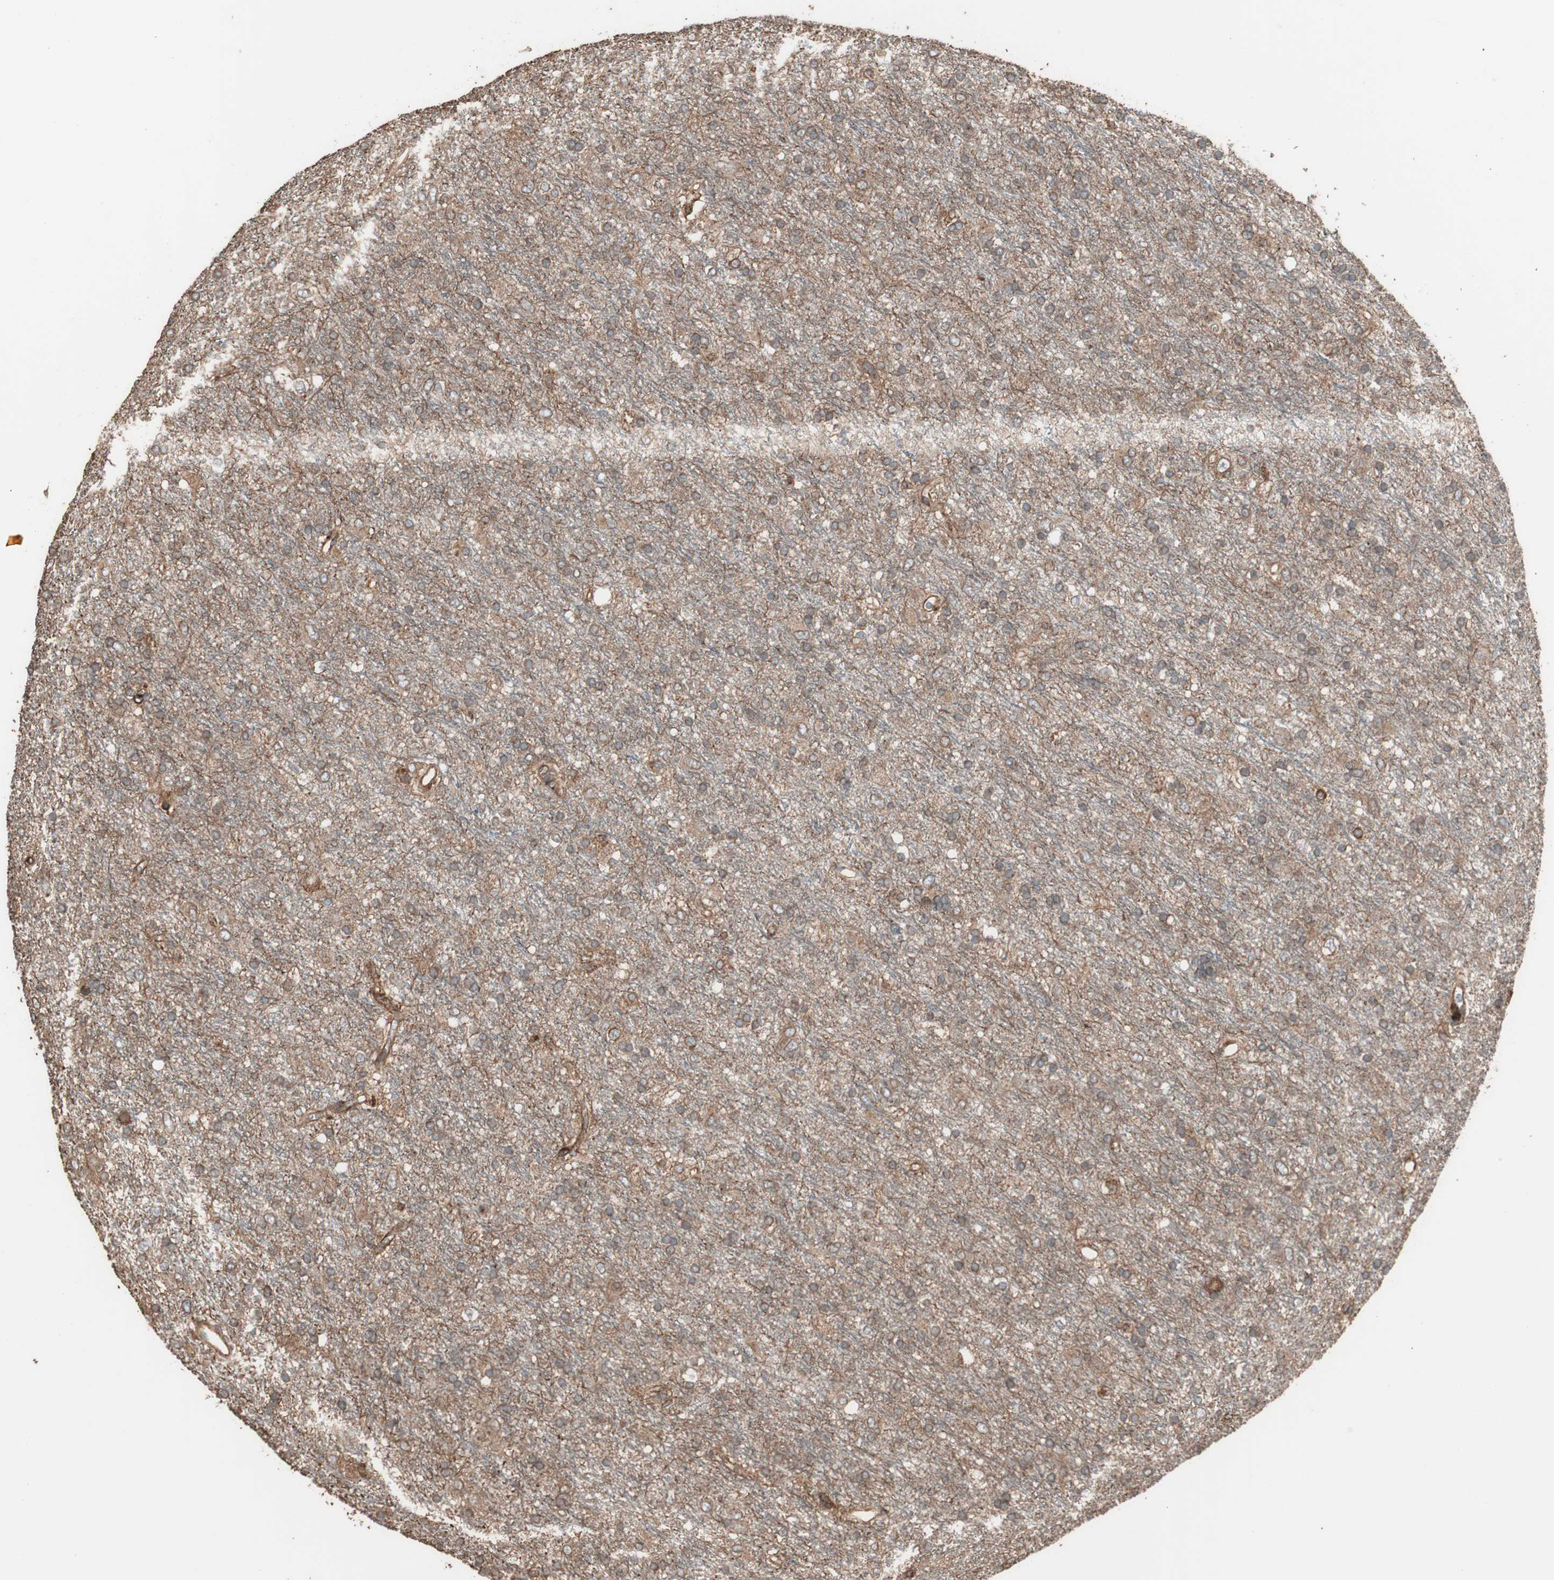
{"staining": {"intensity": "moderate", "quantity": "25%-75%", "location": "cytoplasmic/membranous"}, "tissue": "glioma", "cell_type": "Tumor cells", "image_type": "cancer", "snomed": [{"axis": "morphology", "description": "Glioma, malignant, Low grade"}, {"axis": "topography", "description": "Brain"}], "caption": "Moderate cytoplasmic/membranous staining is appreciated in approximately 25%-75% of tumor cells in glioma.", "gene": "LZTS1", "patient": {"sex": "male", "age": 77}}